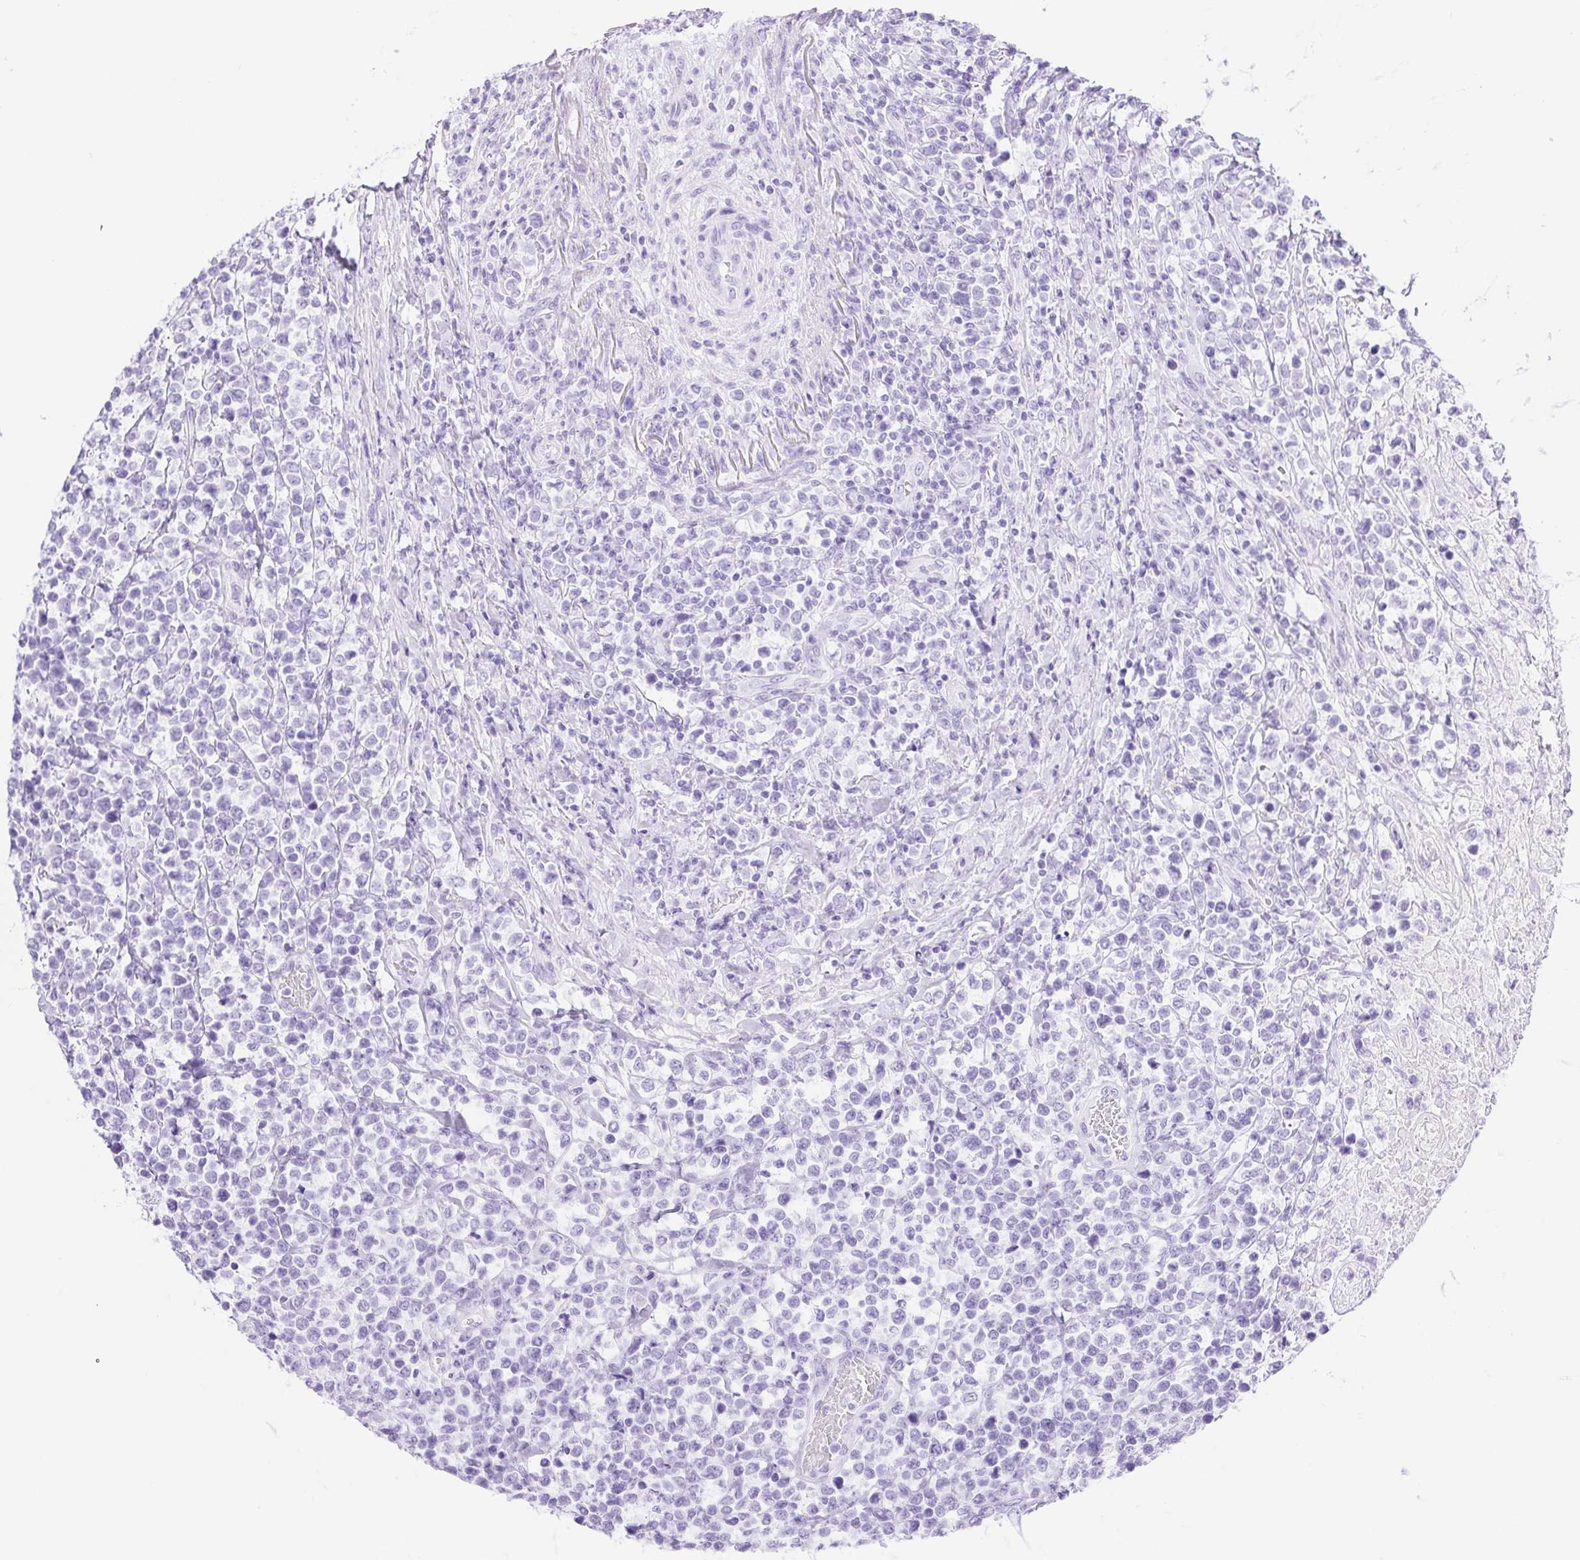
{"staining": {"intensity": "negative", "quantity": "none", "location": "none"}, "tissue": "lymphoma", "cell_type": "Tumor cells", "image_type": "cancer", "snomed": [{"axis": "morphology", "description": "Malignant lymphoma, non-Hodgkin's type, High grade"}, {"axis": "topography", "description": "Soft tissue"}], "caption": "DAB (3,3'-diaminobenzidine) immunohistochemical staining of human lymphoma reveals no significant expression in tumor cells.", "gene": "DDX17", "patient": {"sex": "female", "age": 56}}